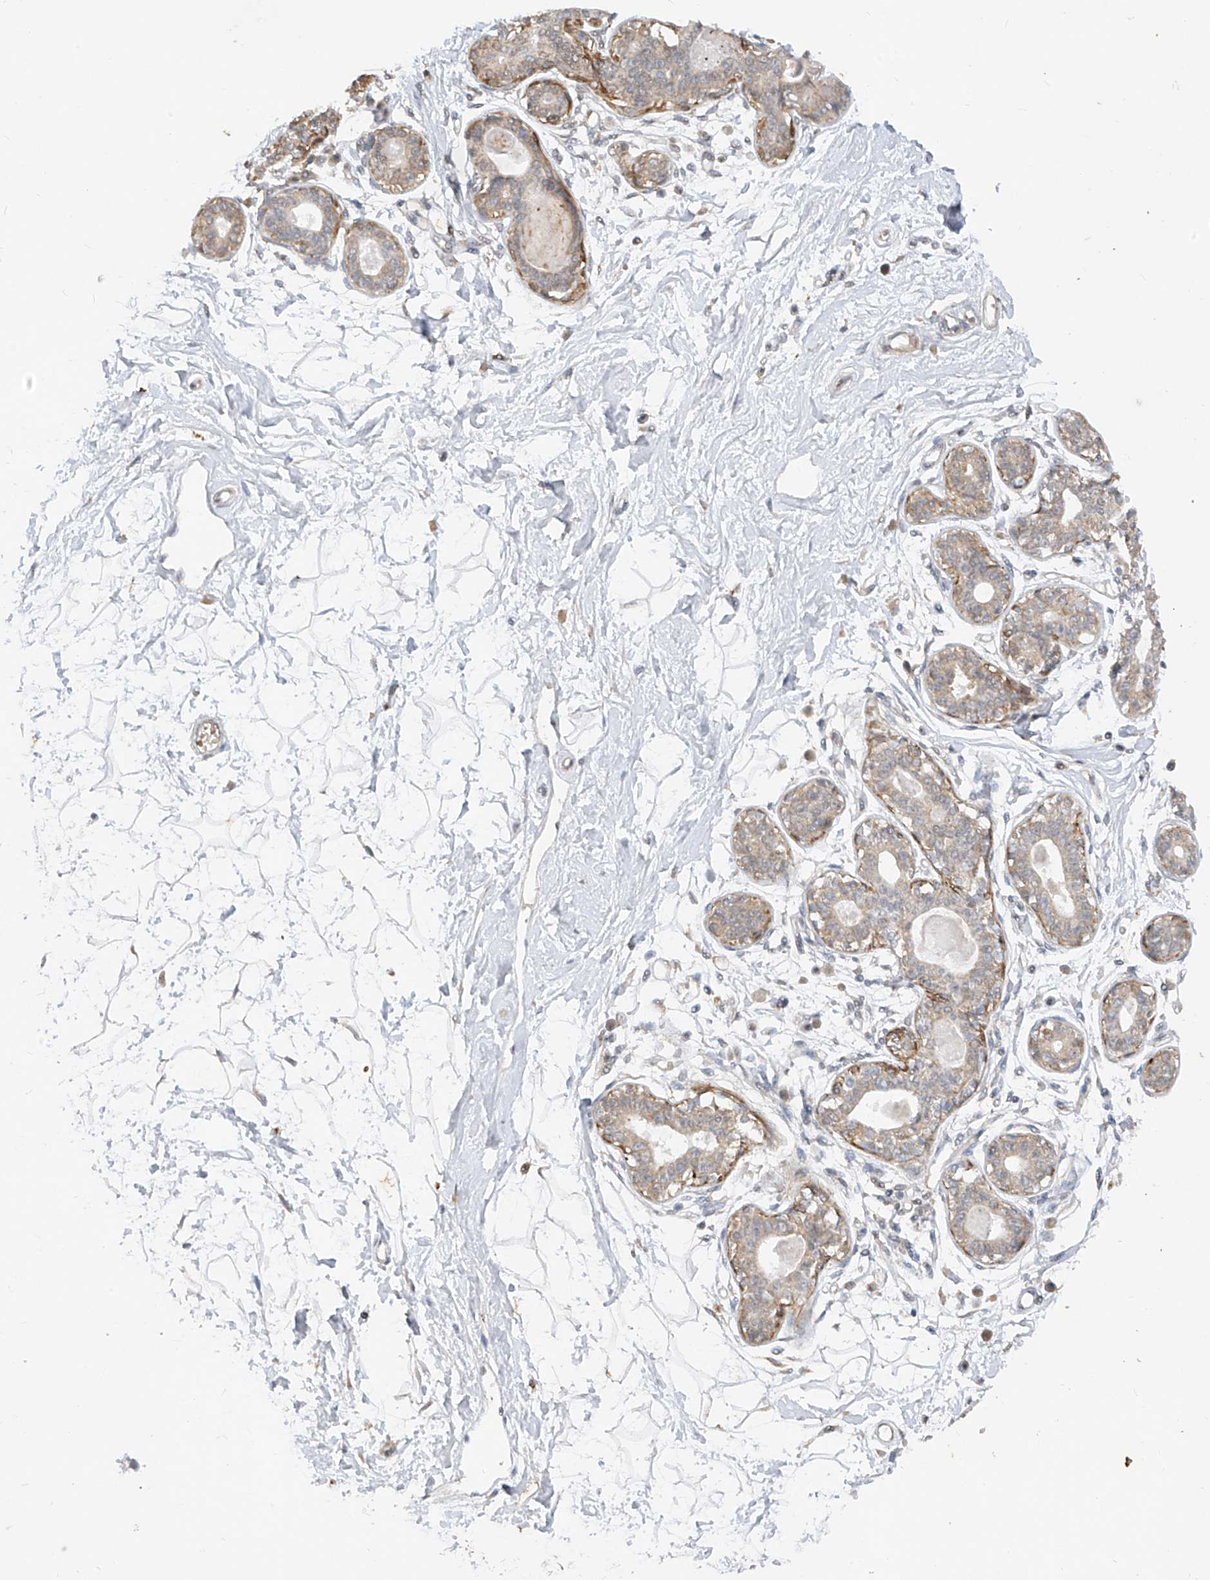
{"staining": {"intensity": "weak", "quantity": "25%-75%", "location": "cytoplasmic/membranous"}, "tissue": "breast", "cell_type": "Adipocytes", "image_type": "normal", "snomed": [{"axis": "morphology", "description": "Normal tissue, NOS"}, {"axis": "topography", "description": "Breast"}], "caption": "Adipocytes reveal low levels of weak cytoplasmic/membranous positivity in about 25%-75% of cells in benign human breast.", "gene": "MTUS2", "patient": {"sex": "female", "age": 45}}